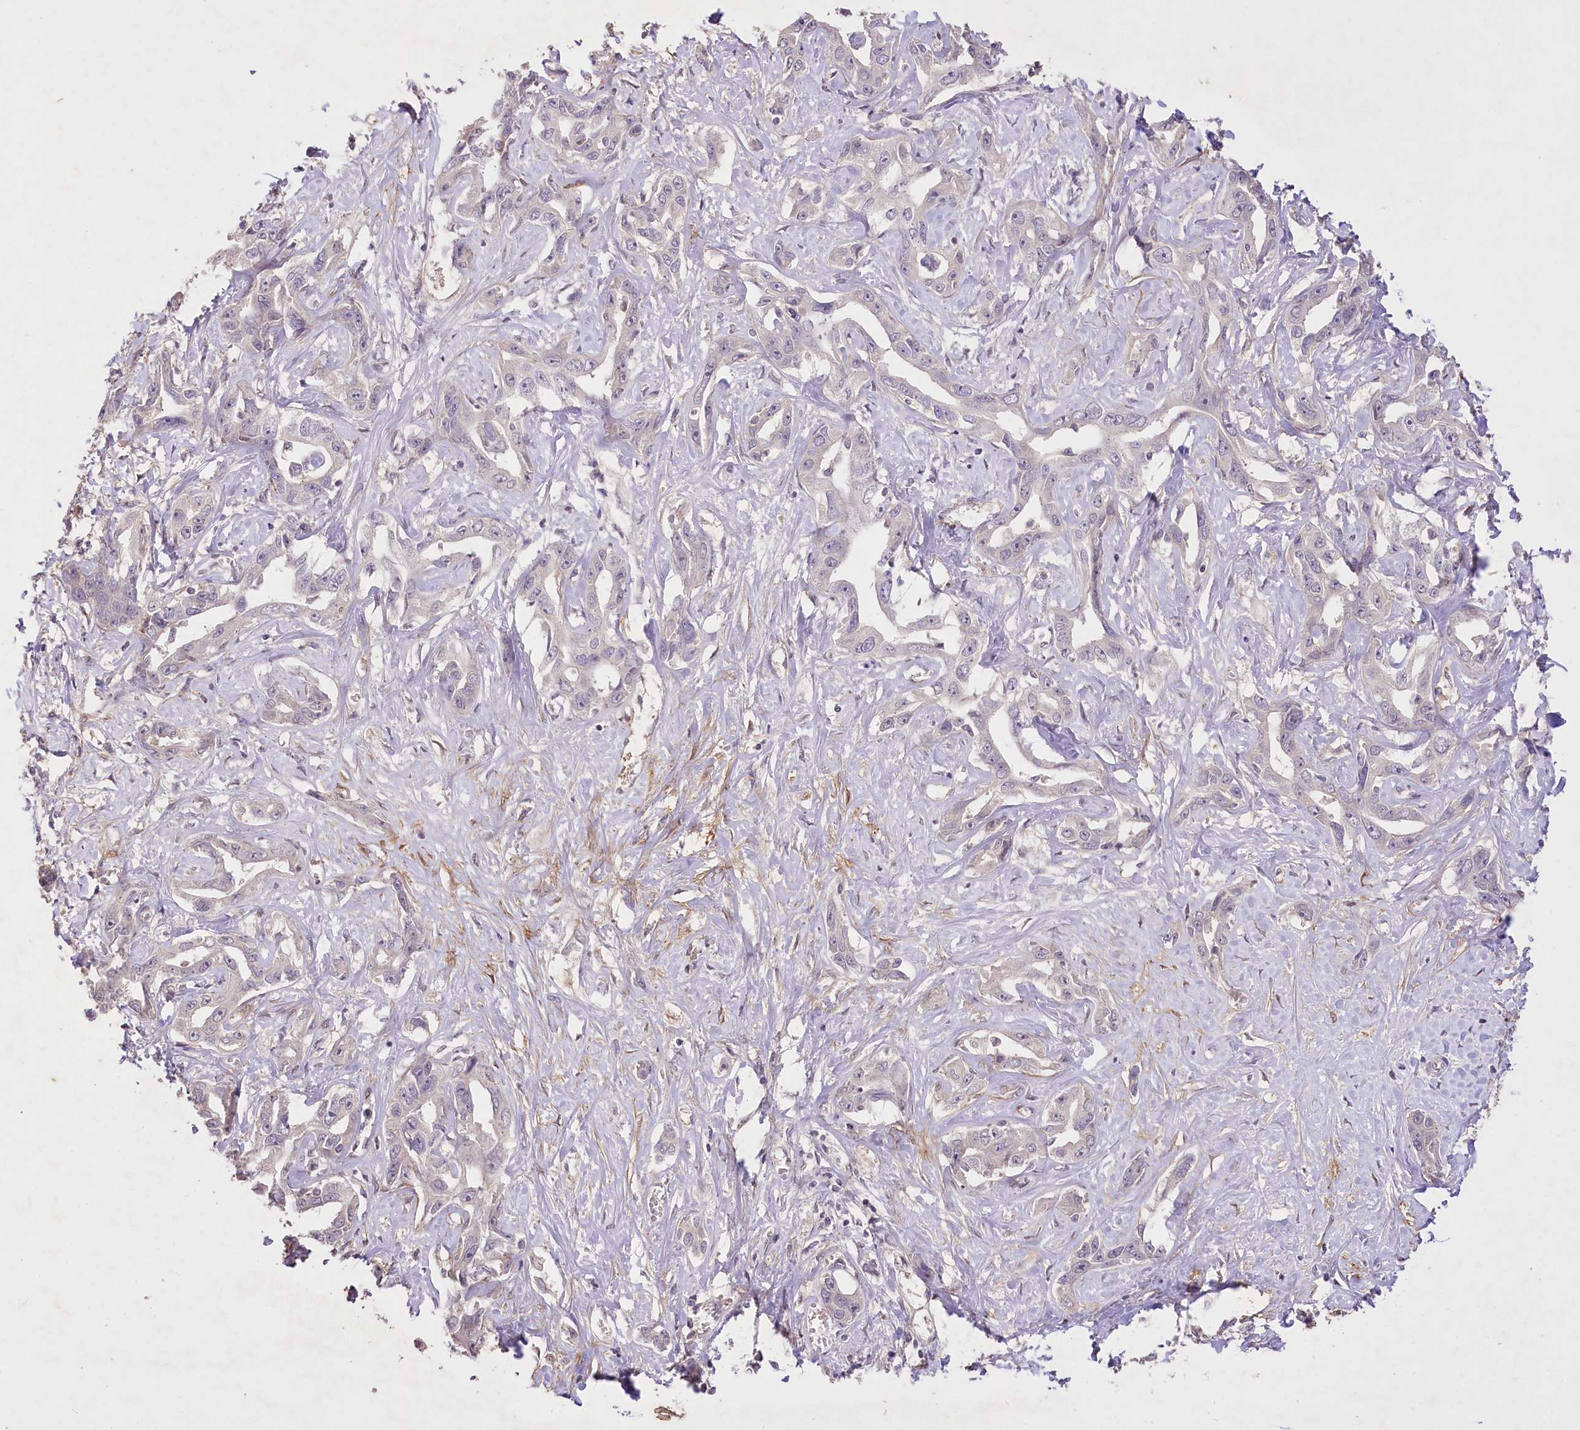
{"staining": {"intensity": "negative", "quantity": "none", "location": "none"}, "tissue": "liver cancer", "cell_type": "Tumor cells", "image_type": "cancer", "snomed": [{"axis": "morphology", "description": "Cholangiocarcinoma"}, {"axis": "topography", "description": "Liver"}], "caption": "Photomicrograph shows no protein expression in tumor cells of liver cancer (cholangiocarcinoma) tissue. The staining is performed using DAB (3,3'-diaminobenzidine) brown chromogen with nuclei counter-stained in using hematoxylin.", "gene": "ENPP1", "patient": {"sex": "male", "age": 59}}